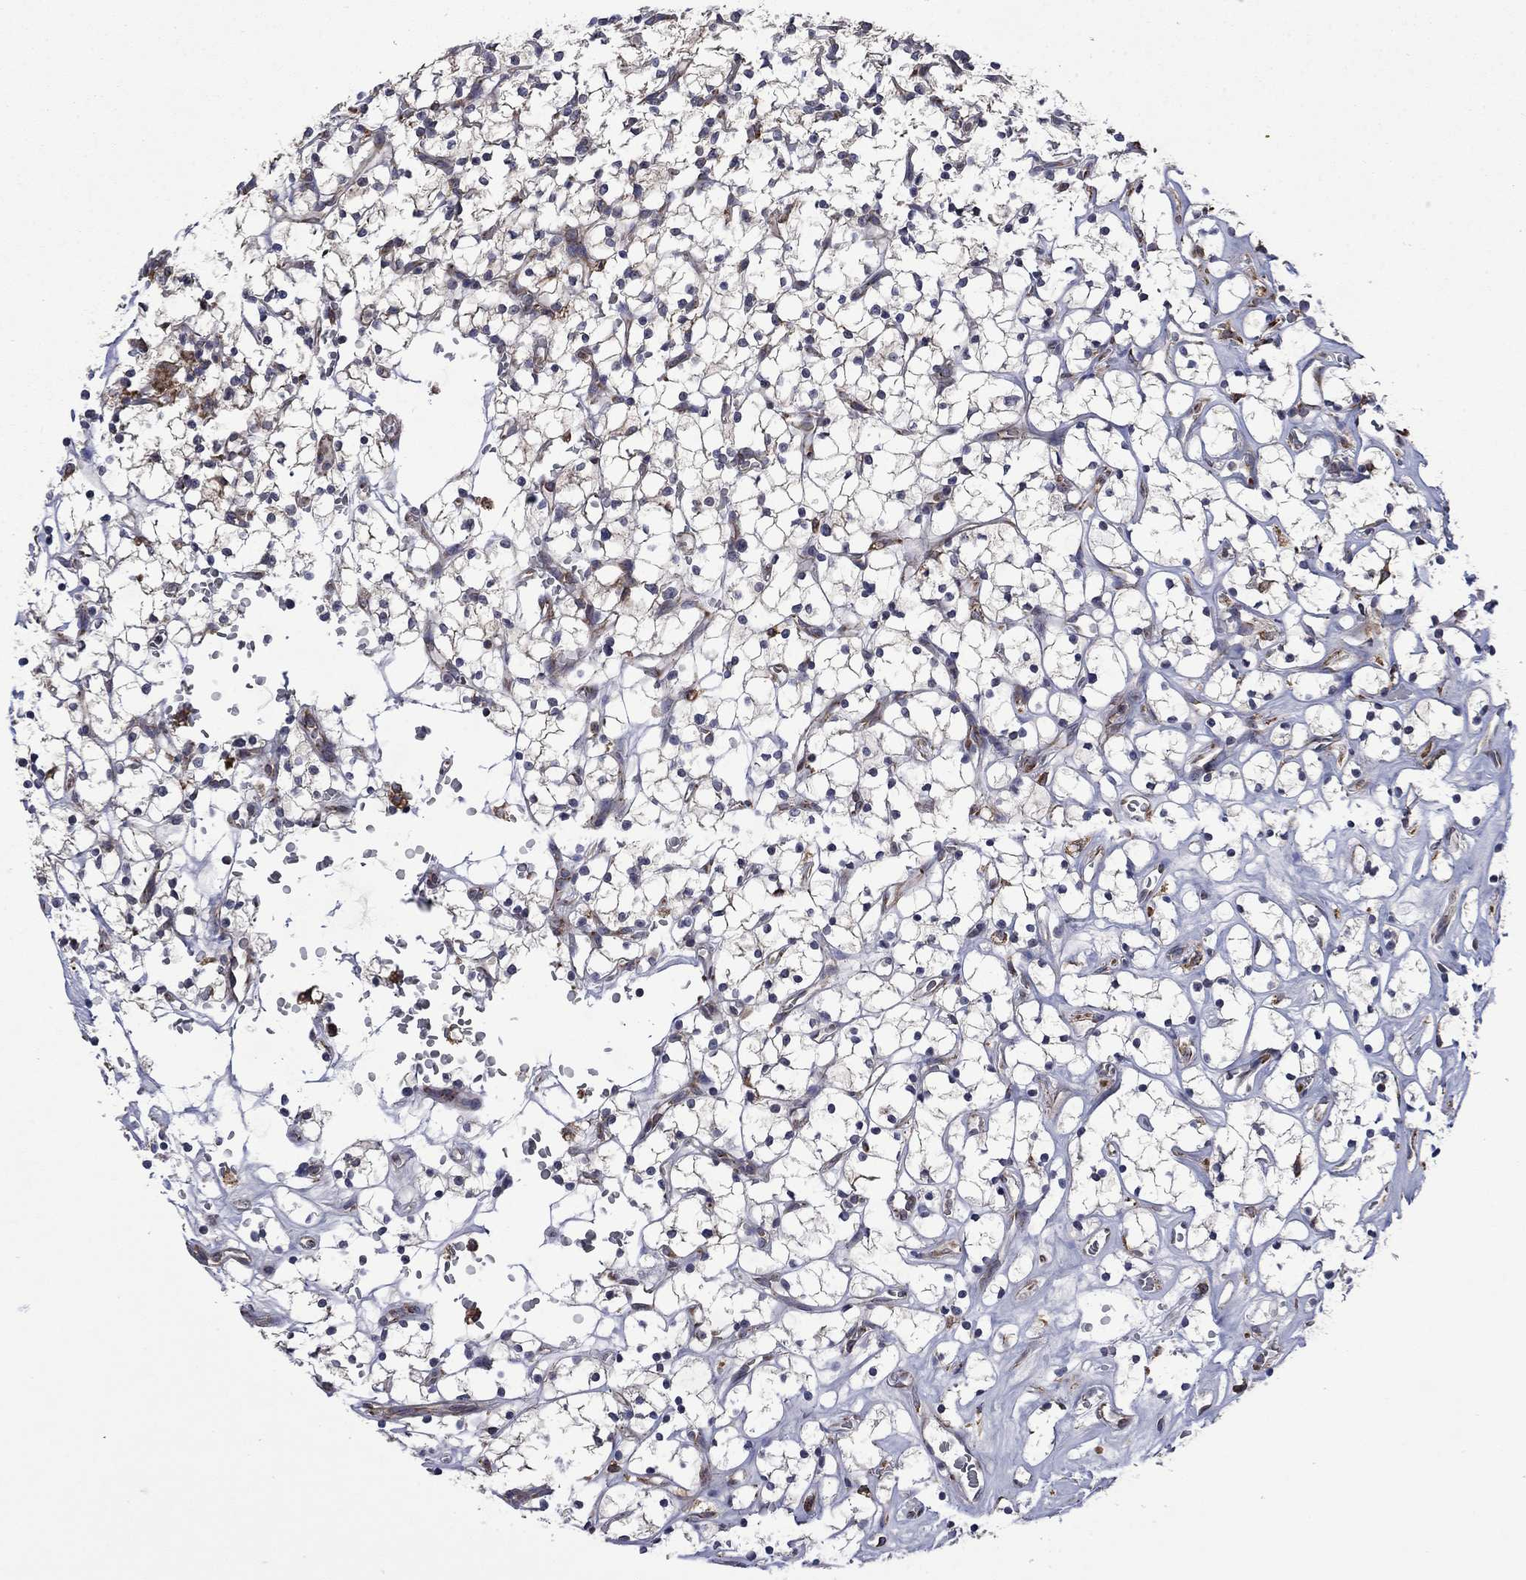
{"staining": {"intensity": "negative", "quantity": "none", "location": "none"}, "tissue": "renal cancer", "cell_type": "Tumor cells", "image_type": "cancer", "snomed": [{"axis": "morphology", "description": "Adenocarcinoma, NOS"}, {"axis": "topography", "description": "Kidney"}], "caption": "The micrograph displays no staining of tumor cells in renal adenocarcinoma.", "gene": "FURIN", "patient": {"sex": "female", "age": 64}}